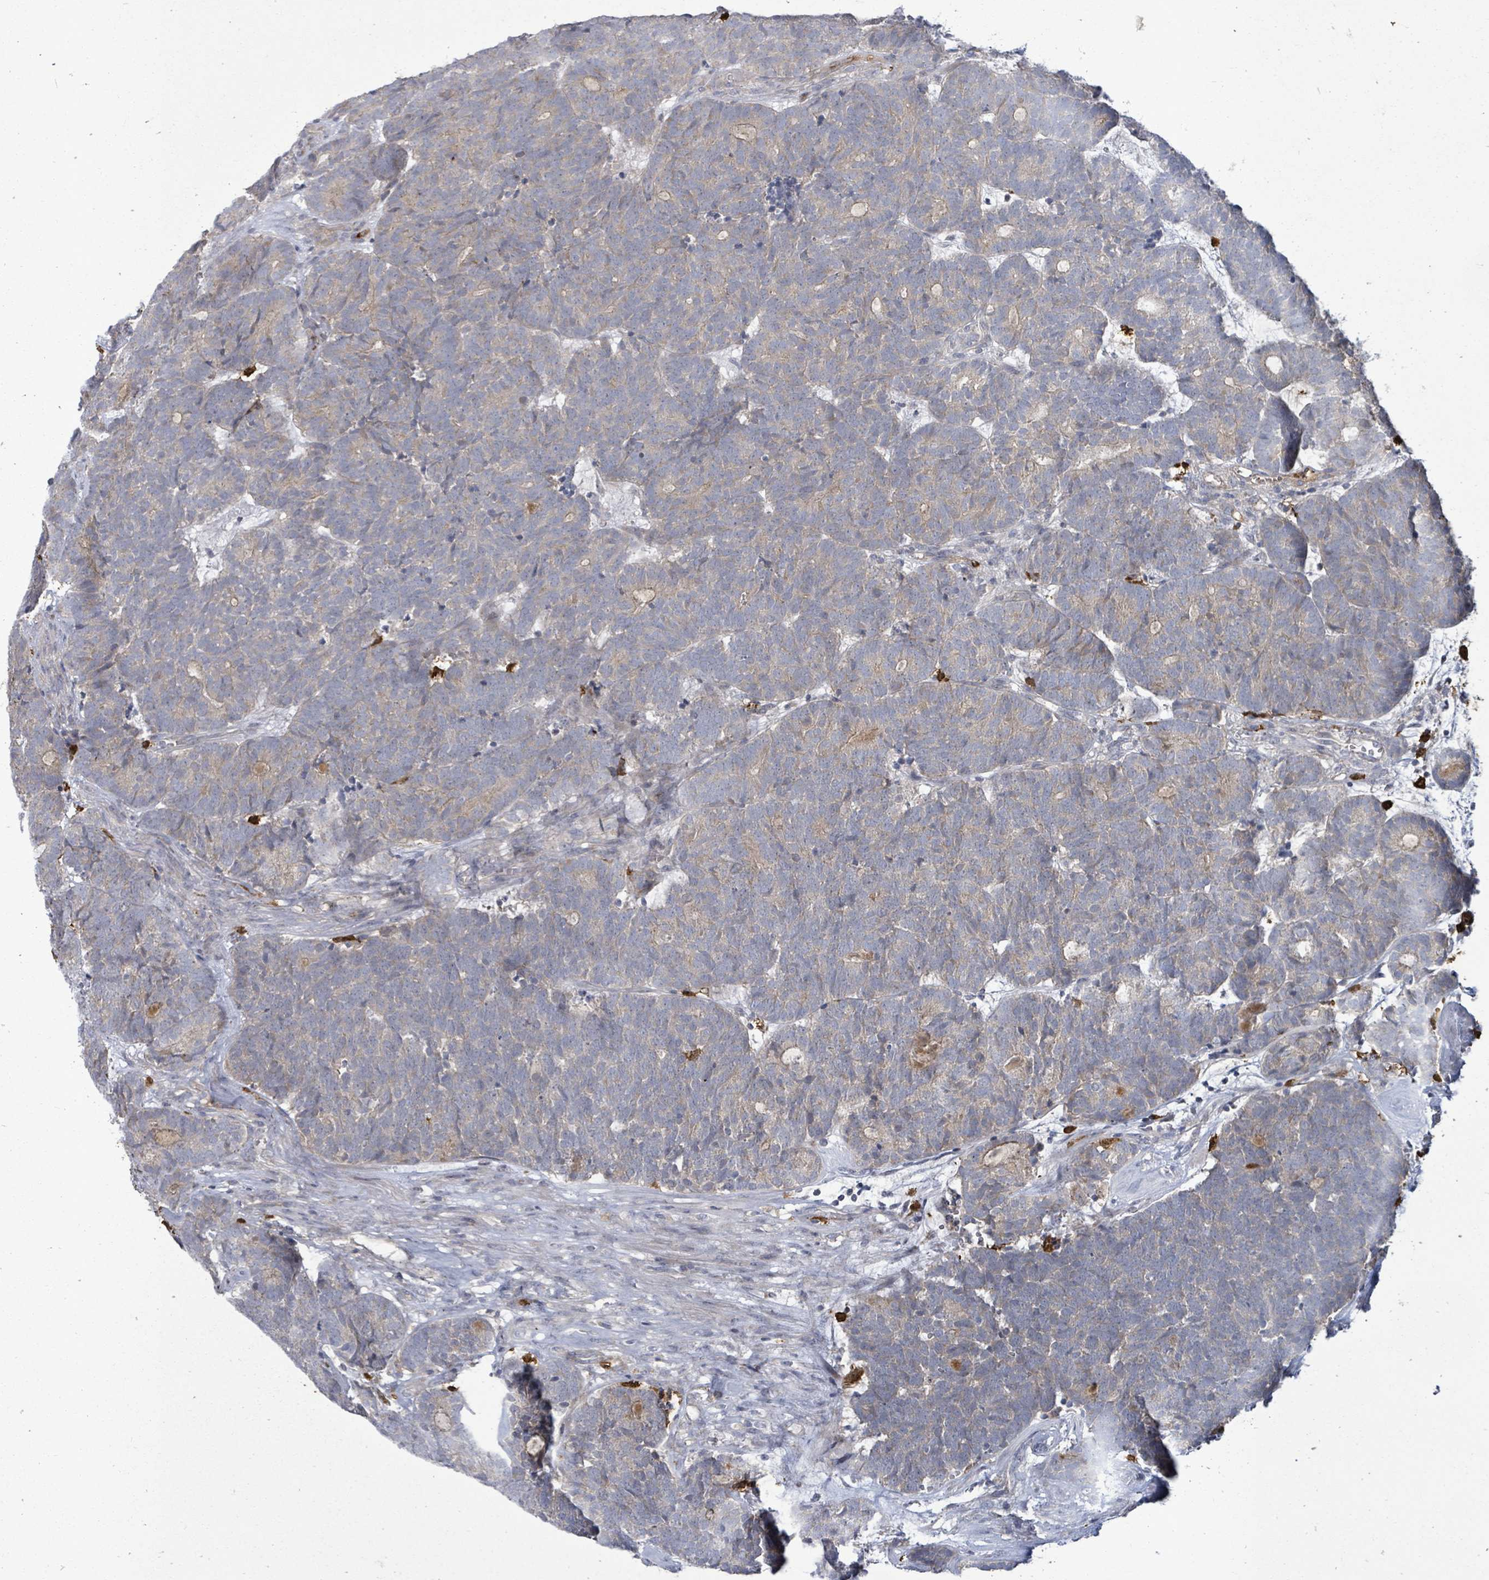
{"staining": {"intensity": "negative", "quantity": "none", "location": "none"}, "tissue": "head and neck cancer", "cell_type": "Tumor cells", "image_type": "cancer", "snomed": [{"axis": "morphology", "description": "Adenocarcinoma, NOS"}, {"axis": "topography", "description": "Head-Neck"}], "caption": "Head and neck cancer stained for a protein using IHC reveals no staining tumor cells.", "gene": "FAM210A", "patient": {"sex": "female", "age": 81}}